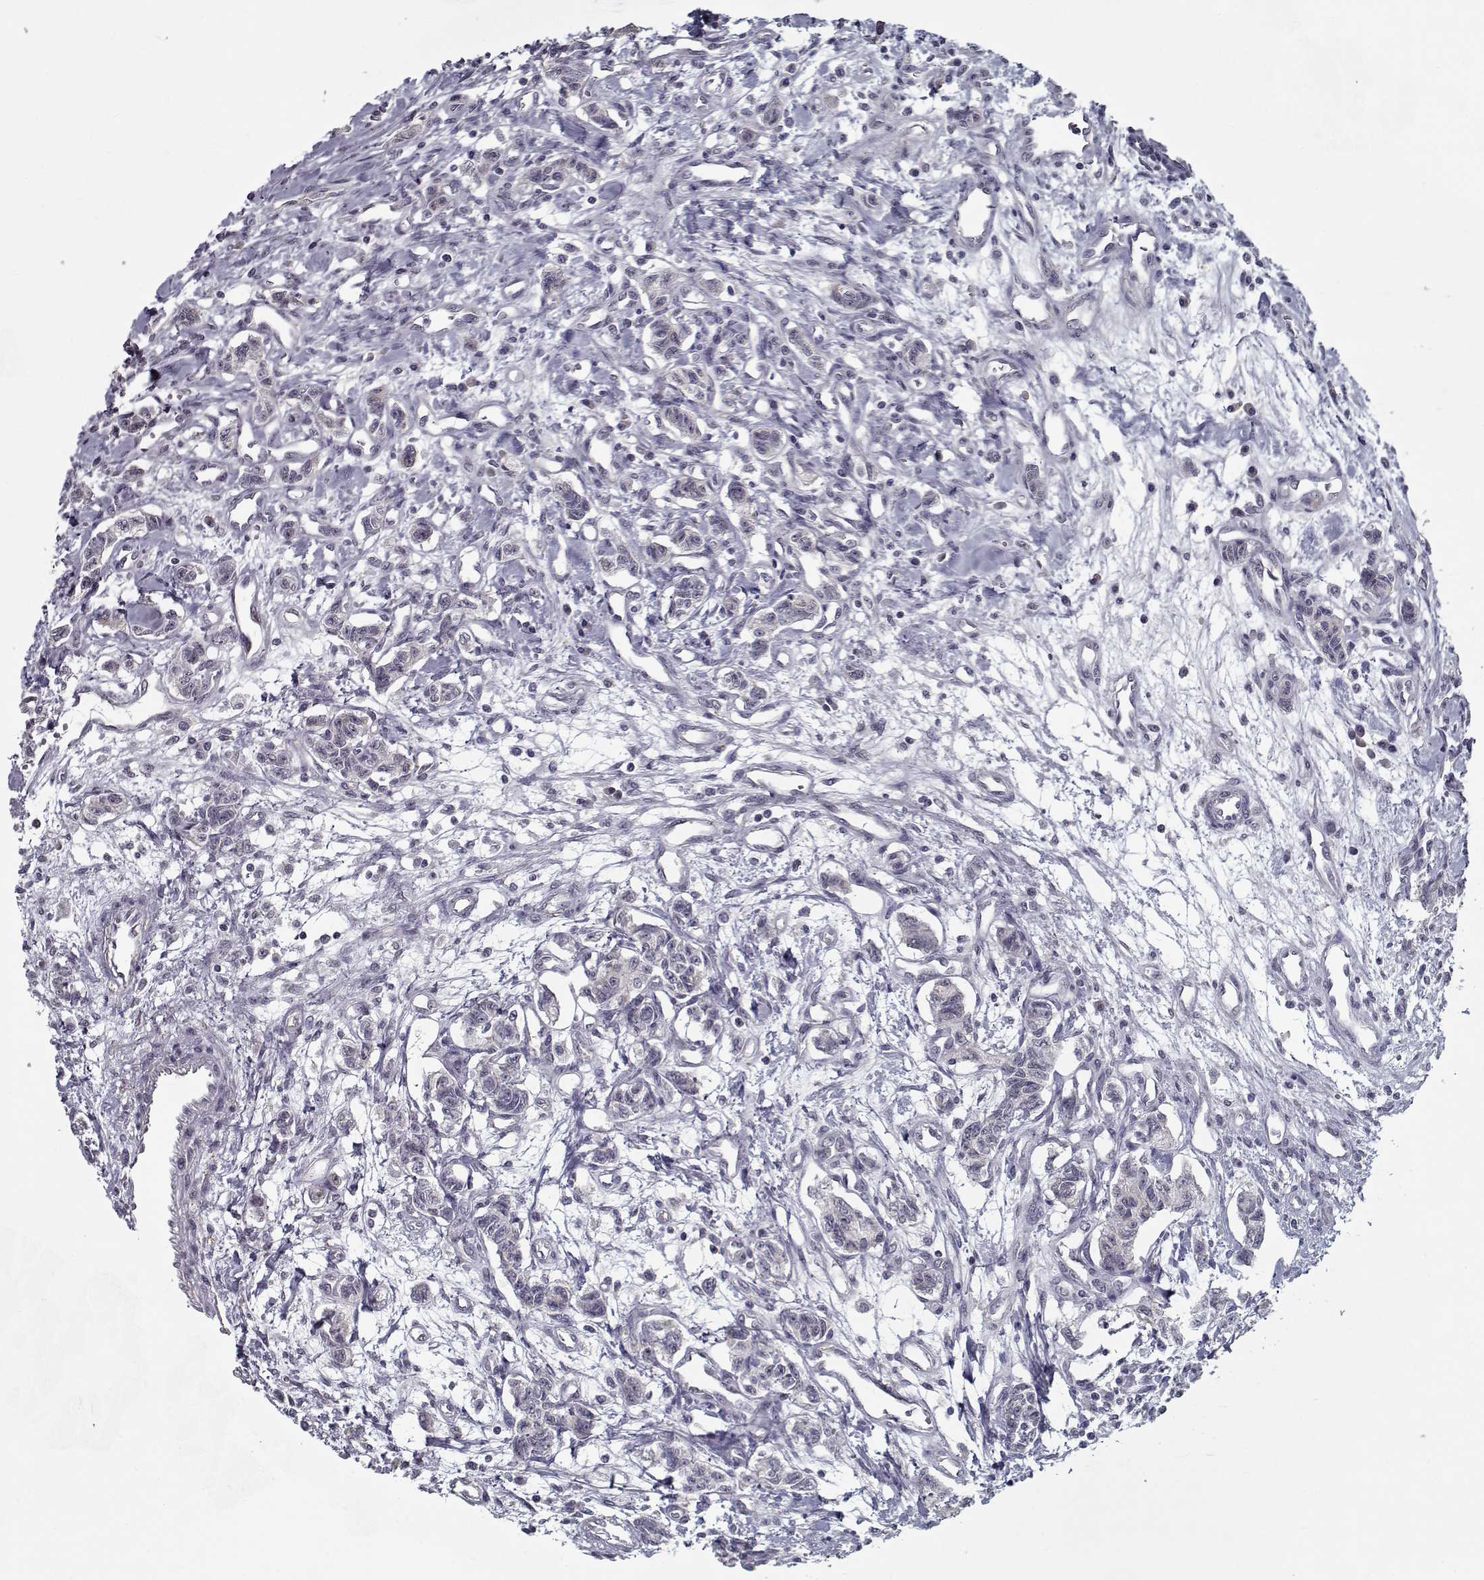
{"staining": {"intensity": "negative", "quantity": "none", "location": "none"}, "tissue": "carcinoid", "cell_type": "Tumor cells", "image_type": "cancer", "snomed": [{"axis": "morphology", "description": "Carcinoid, malignant, NOS"}, {"axis": "topography", "description": "Kidney"}], "caption": "Immunohistochemistry of carcinoid (malignant) reveals no expression in tumor cells.", "gene": "SEC16B", "patient": {"sex": "female", "age": 41}}